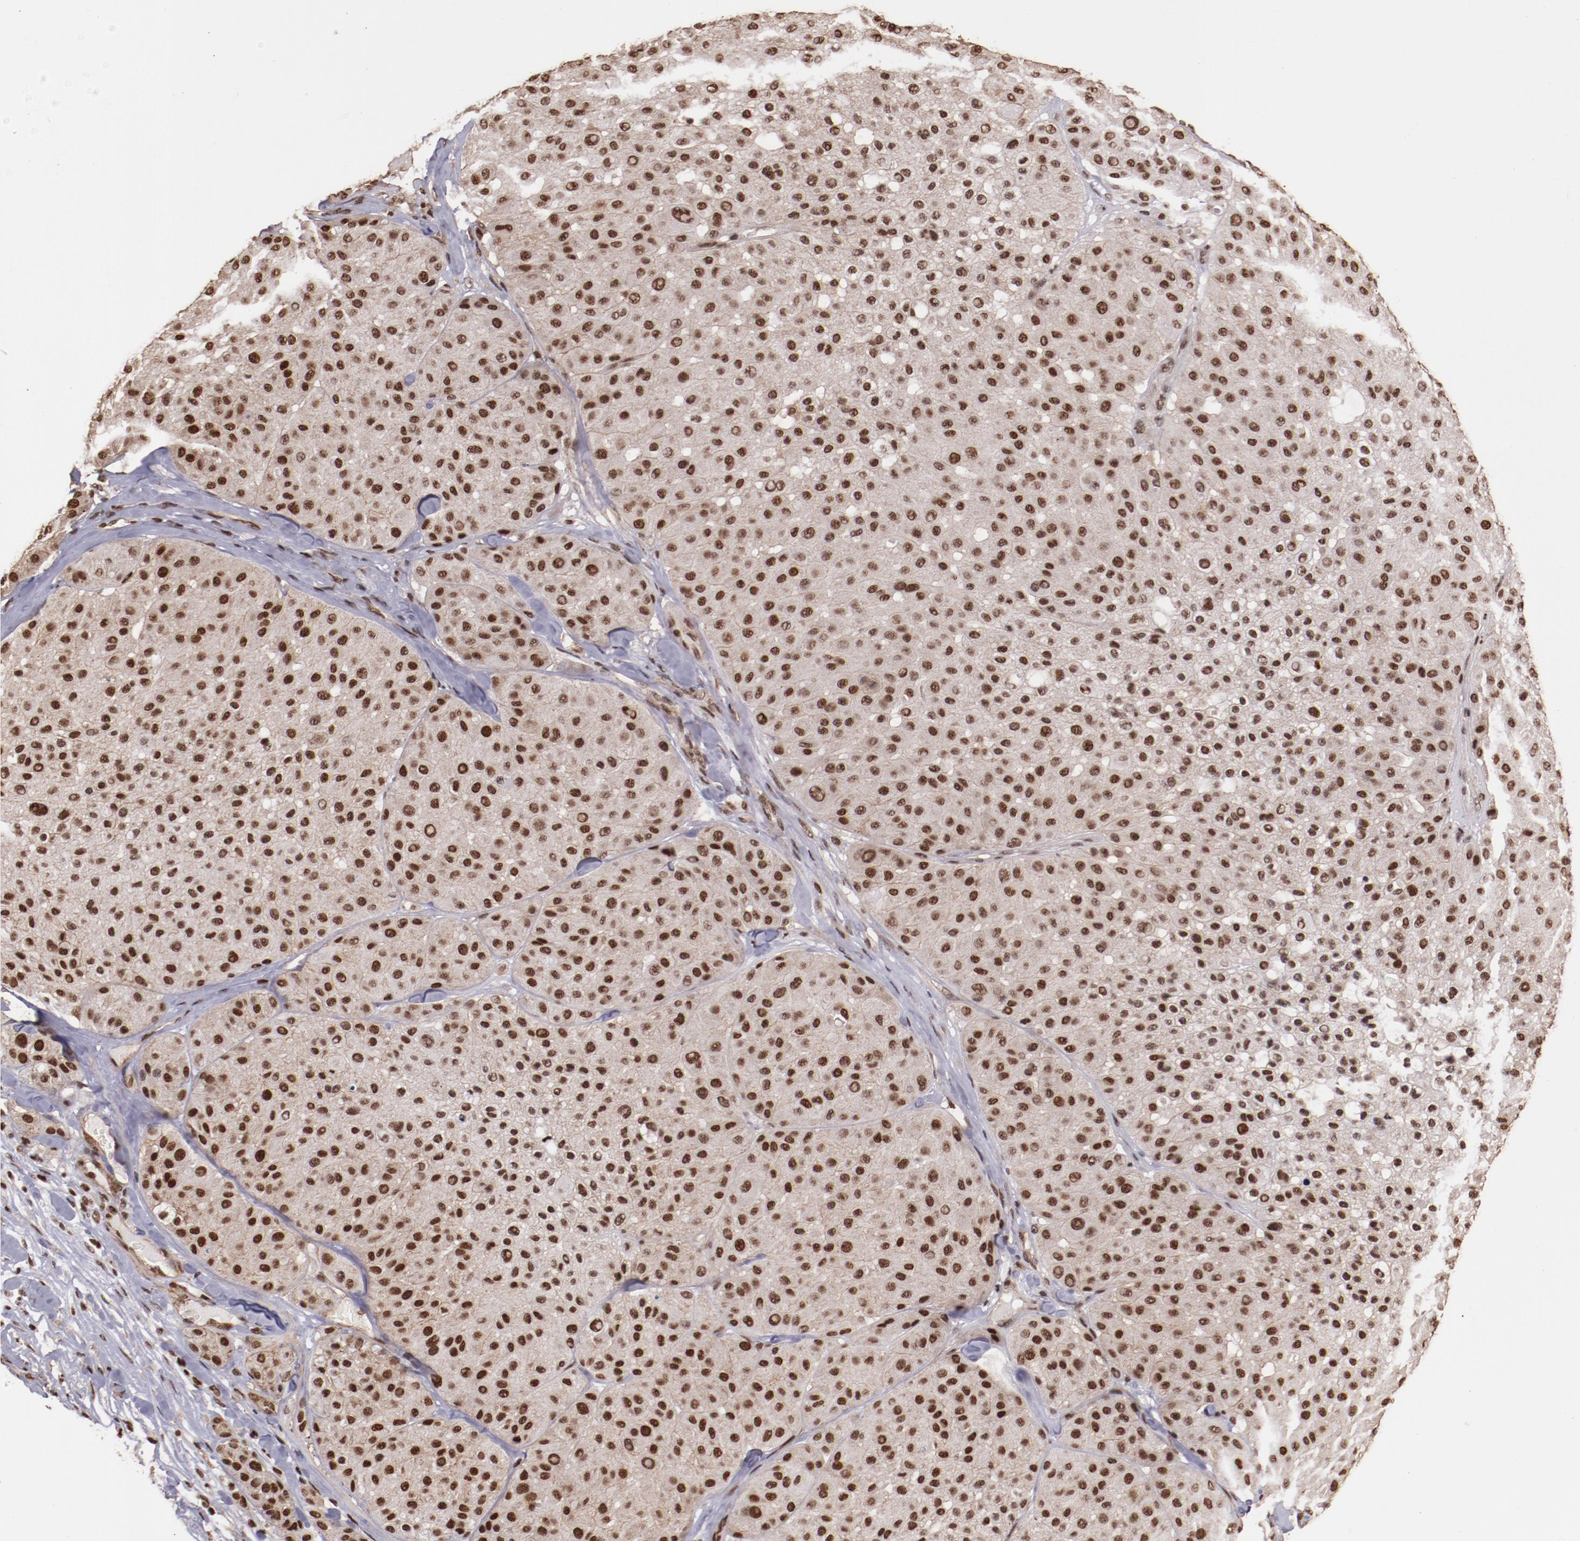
{"staining": {"intensity": "moderate", "quantity": ">75%", "location": "nuclear"}, "tissue": "melanoma", "cell_type": "Tumor cells", "image_type": "cancer", "snomed": [{"axis": "morphology", "description": "Normal tissue, NOS"}, {"axis": "morphology", "description": "Malignant melanoma, Metastatic site"}, {"axis": "topography", "description": "Skin"}], "caption": "A histopathology image showing moderate nuclear positivity in about >75% of tumor cells in melanoma, as visualized by brown immunohistochemical staining.", "gene": "STAG2", "patient": {"sex": "male", "age": 41}}